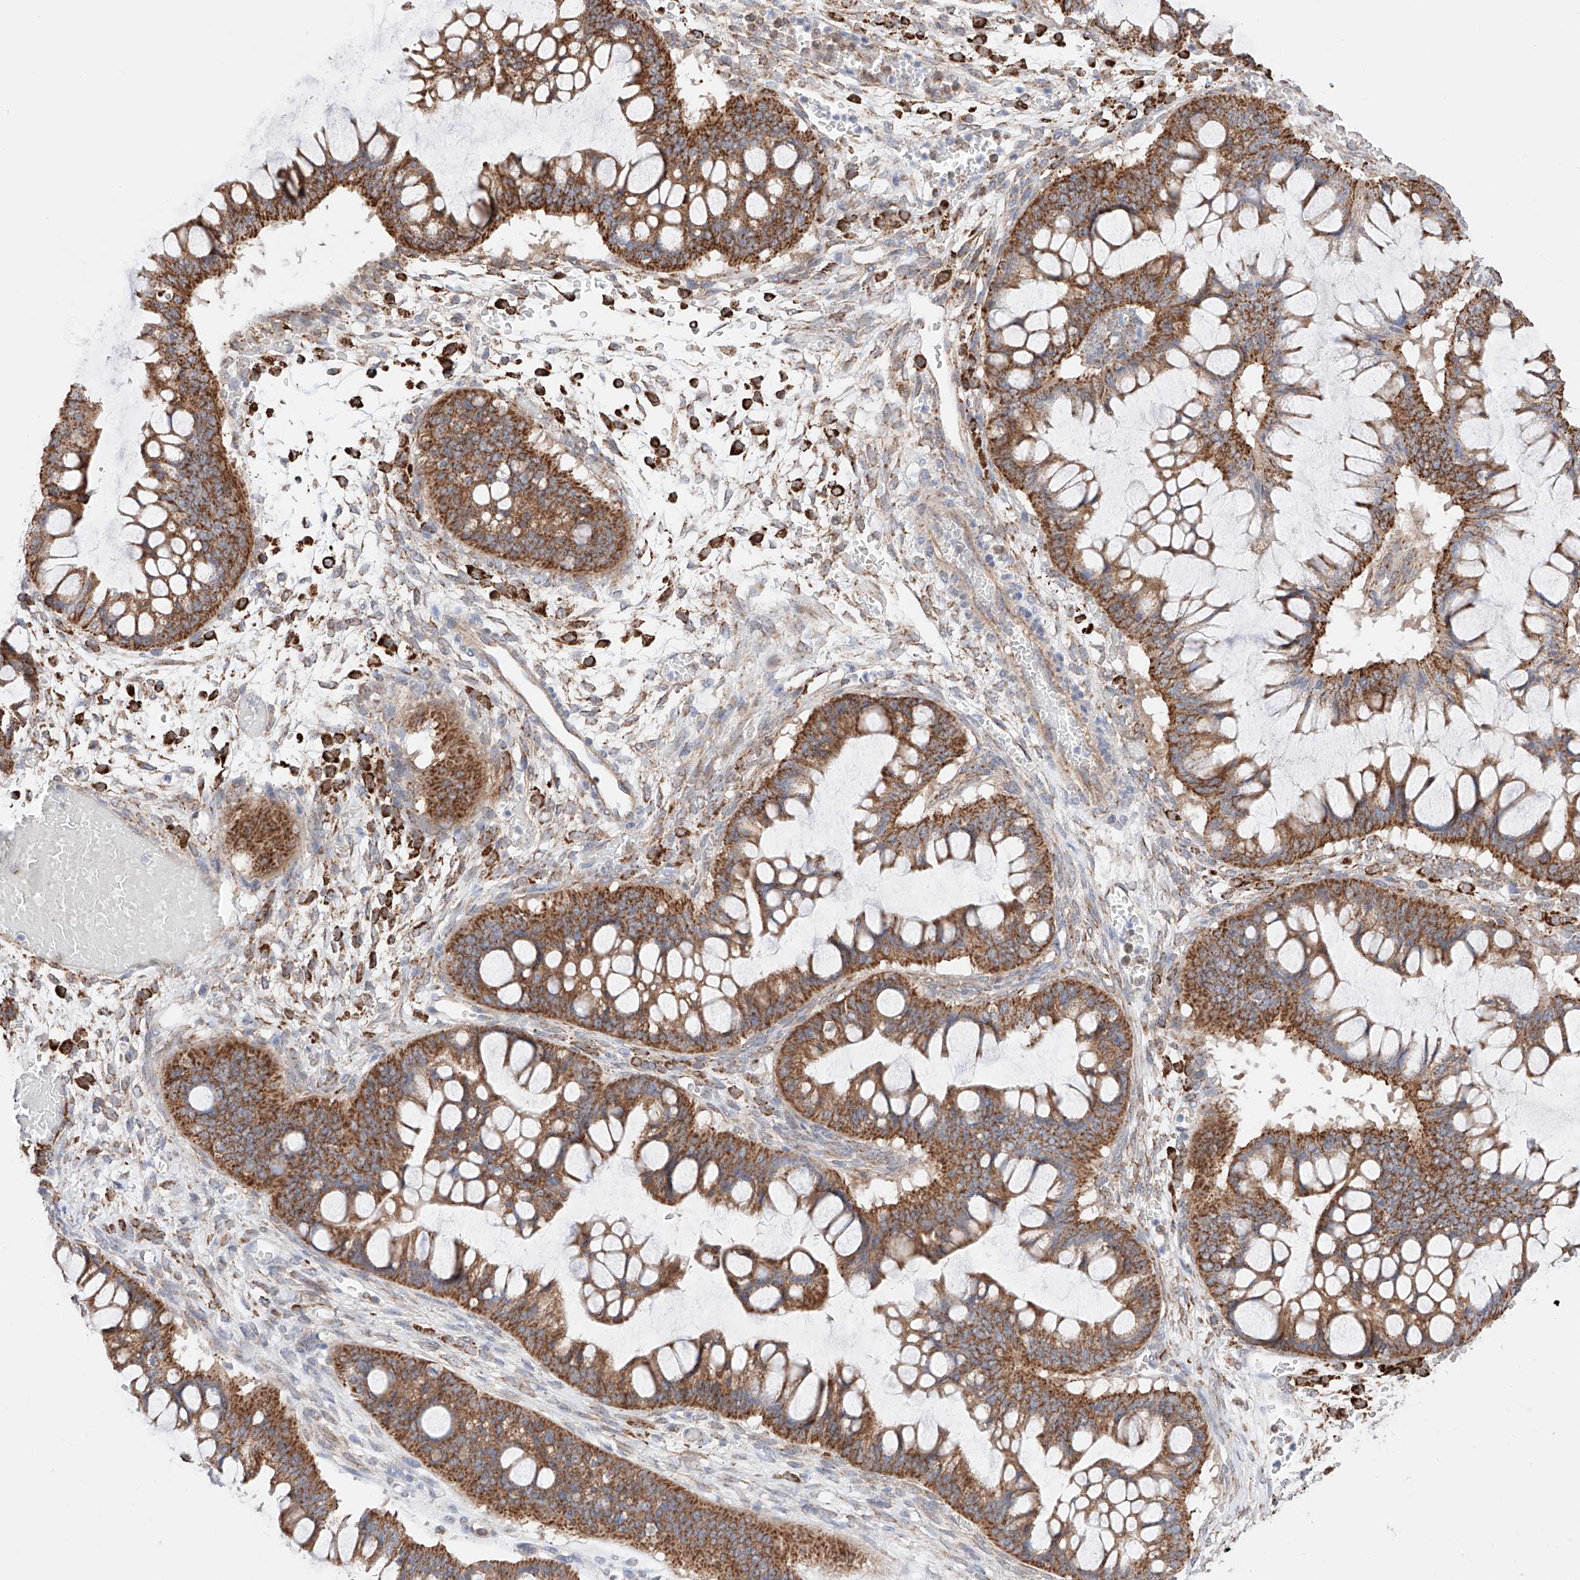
{"staining": {"intensity": "strong", "quantity": ">75%", "location": "cytoplasmic/membranous"}, "tissue": "ovarian cancer", "cell_type": "Tumor cells", "image_type": "cancer", "snomed": [{"axis": "morphology", "description": "Cystadenocarcinoma, mucinous, NOS"}, {"axis": "topography", "description": "Ovary"}], "caption": "Ovarian mucinous cystadenocarcinoma tissue displays strong cytoplasmic/membranous positivity in approximately >75% of tumor cells, visualized by immunohistochemistry. The staining was performed using DAB to visualize the protein expression in brown, while the nuclei were stained in blue with hematoxylin (Magnification: 20x).", "gene": "KTI12", "patient": {"sex": "female", "age": 73}}